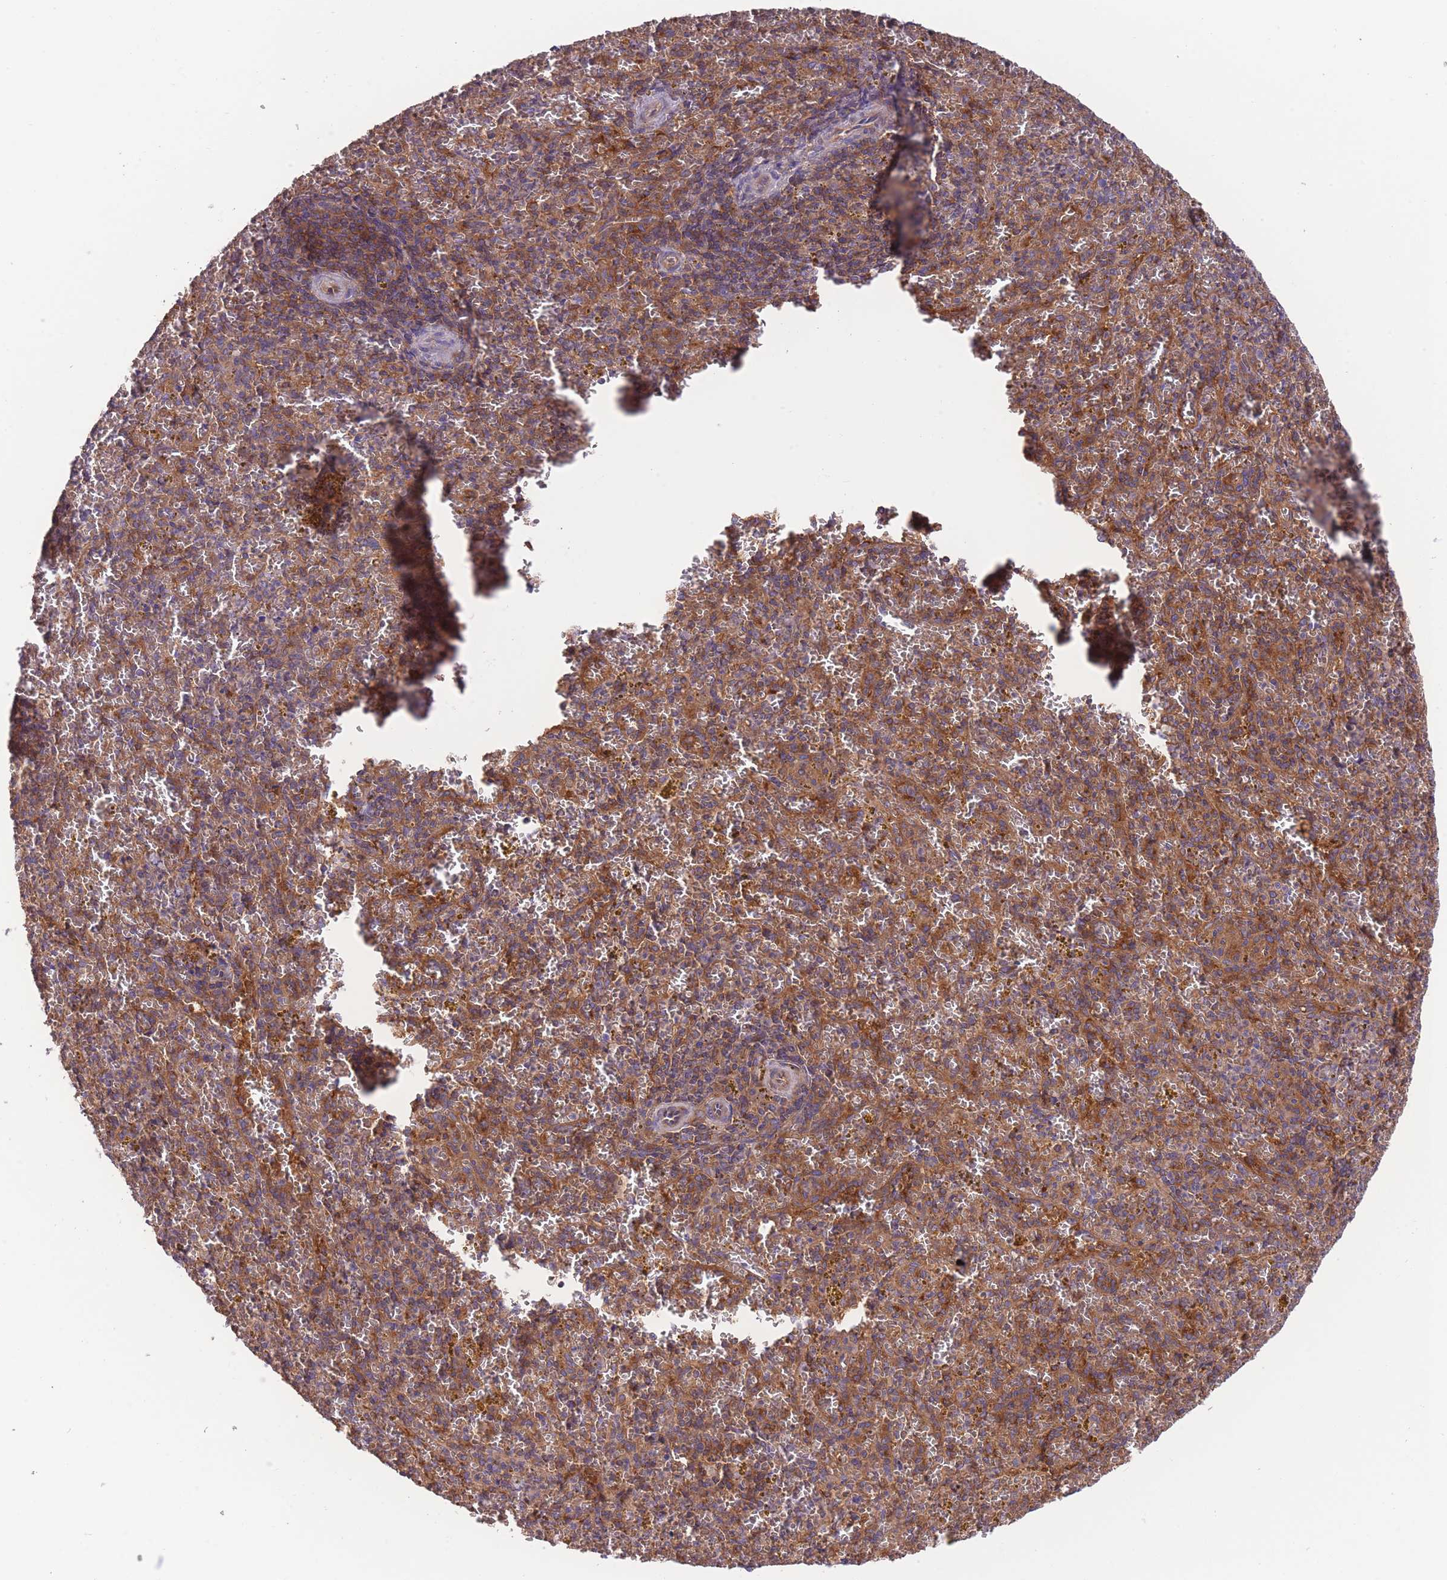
{"staining": {"intensity": "moderate", "quantity": "25%-75%", "location": "cytoplasmic/membranous"}, "tissue": "spleen", "cell_type": "Cells in red pulp", "image_type": "normal", "snomed": [{"axis": "morphology", "description": "Normal tissue, NOS"}, {"axis": "topography", "description": "Spleen"}], "caption": "An IHC micrograph of benign tissue is shown. Protein staining in brown shows moderate cytoplasmic/membranous positivity in spleen within cells in red pulp. (brown staining indicates protein expression, while blue staining denotes nuclei).", "gene": "PRKAR1A", "patient": {"sex": "male", "age": 57}}